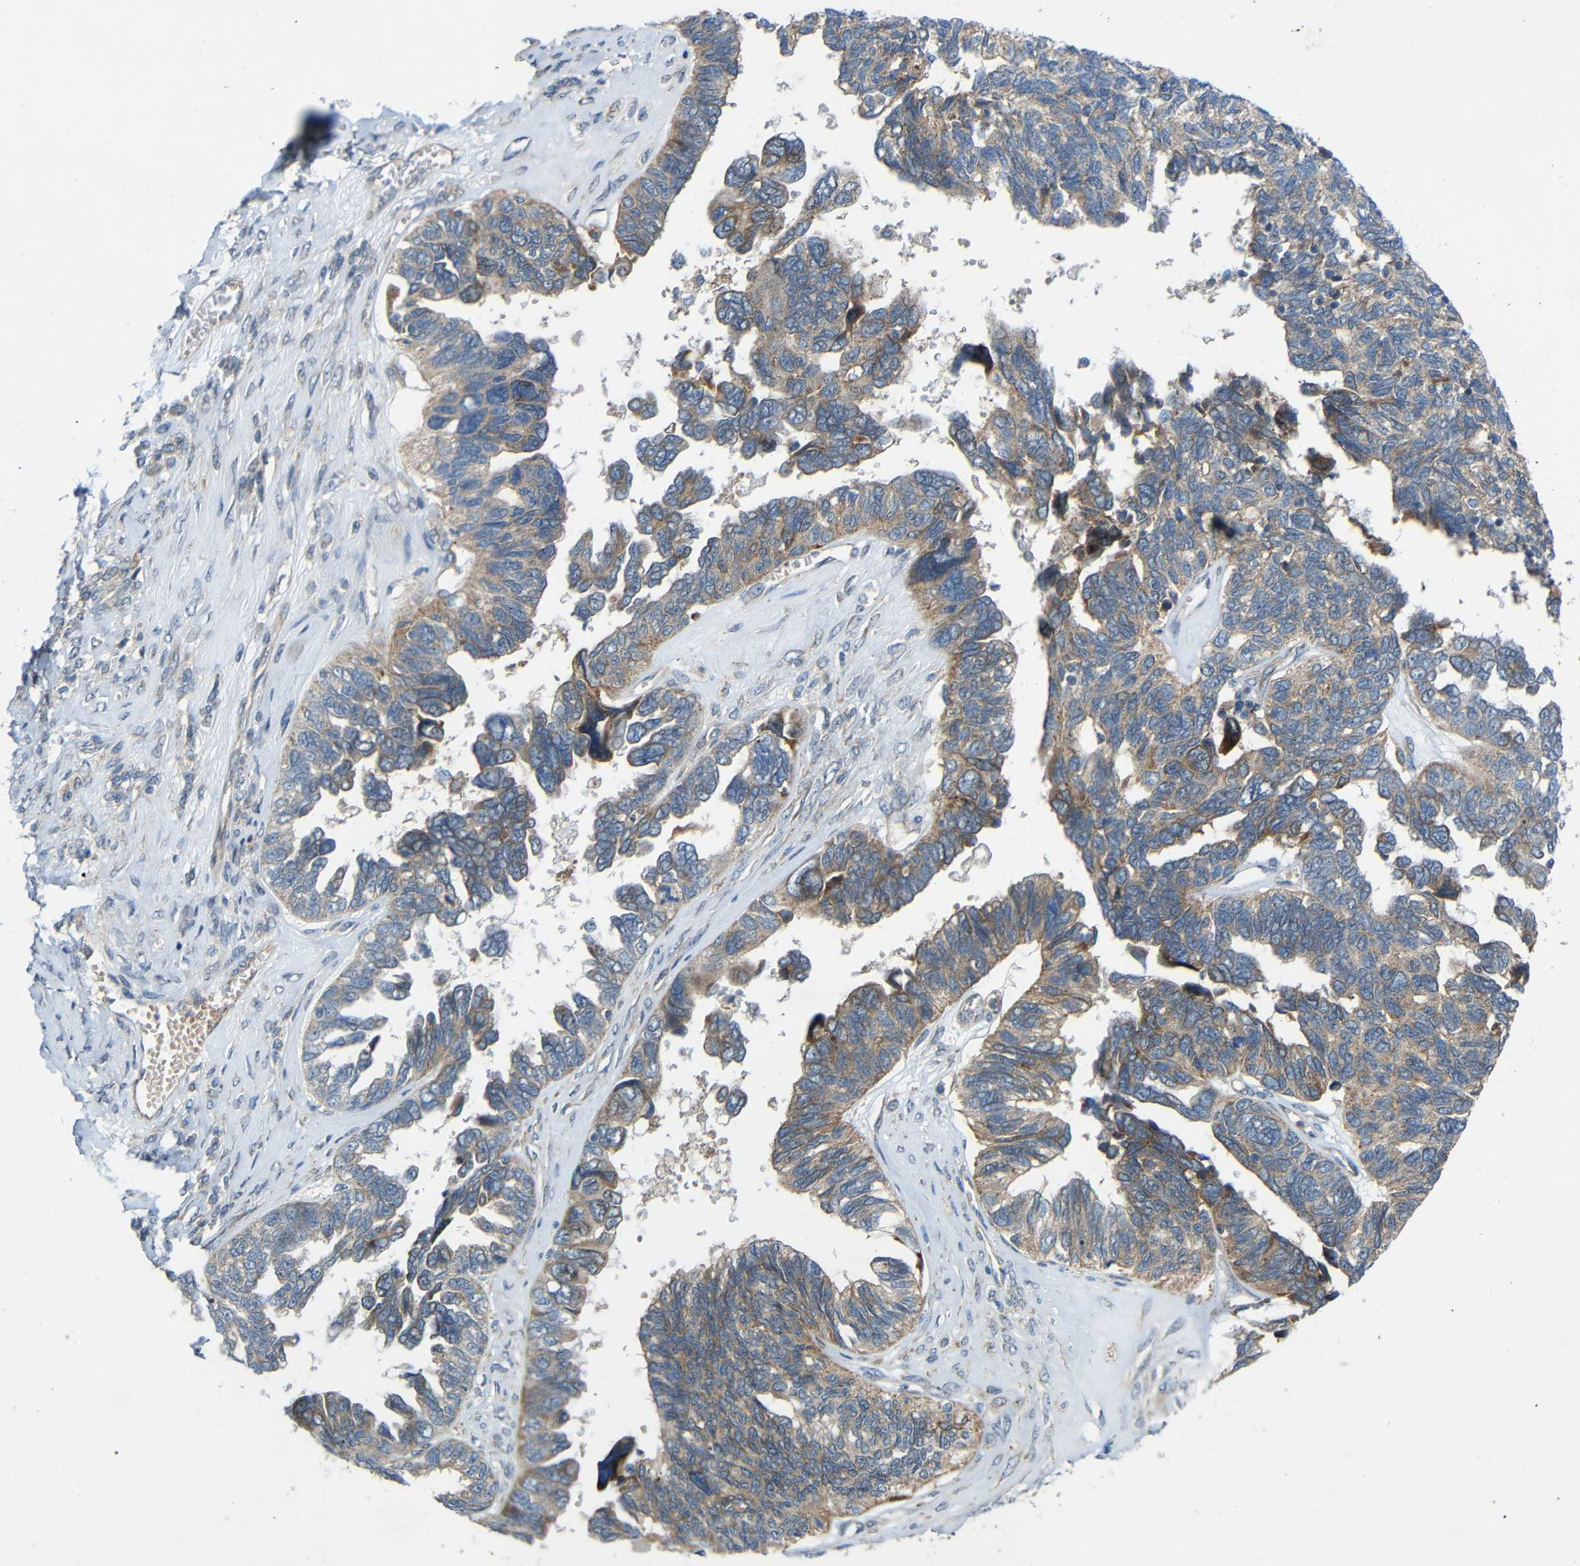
{"staining": {"intensity": "weak", "quantity": ">75%", "location": "cytoplasmic/membranous"}, "tissue": "ovarian cancer", "cell_type": "Tumor cells", "image_type": "cancer", "snomed": [{"axis": "morphology", "description": "Cystadenocarcinoma, serous, NOS"}, {"axis": "topography", "description": "Ovary"}], "caption": "IHC image of human ovarian cancer (serous cystadenocarcinoma) stained for a protein (brown), which demonstrates low levels of weak cytoplasmic/membranous expression in approximately >75% of tumor cells.", "gene": "TMEM25", "patient": {"sex": "female", "age": 79}}